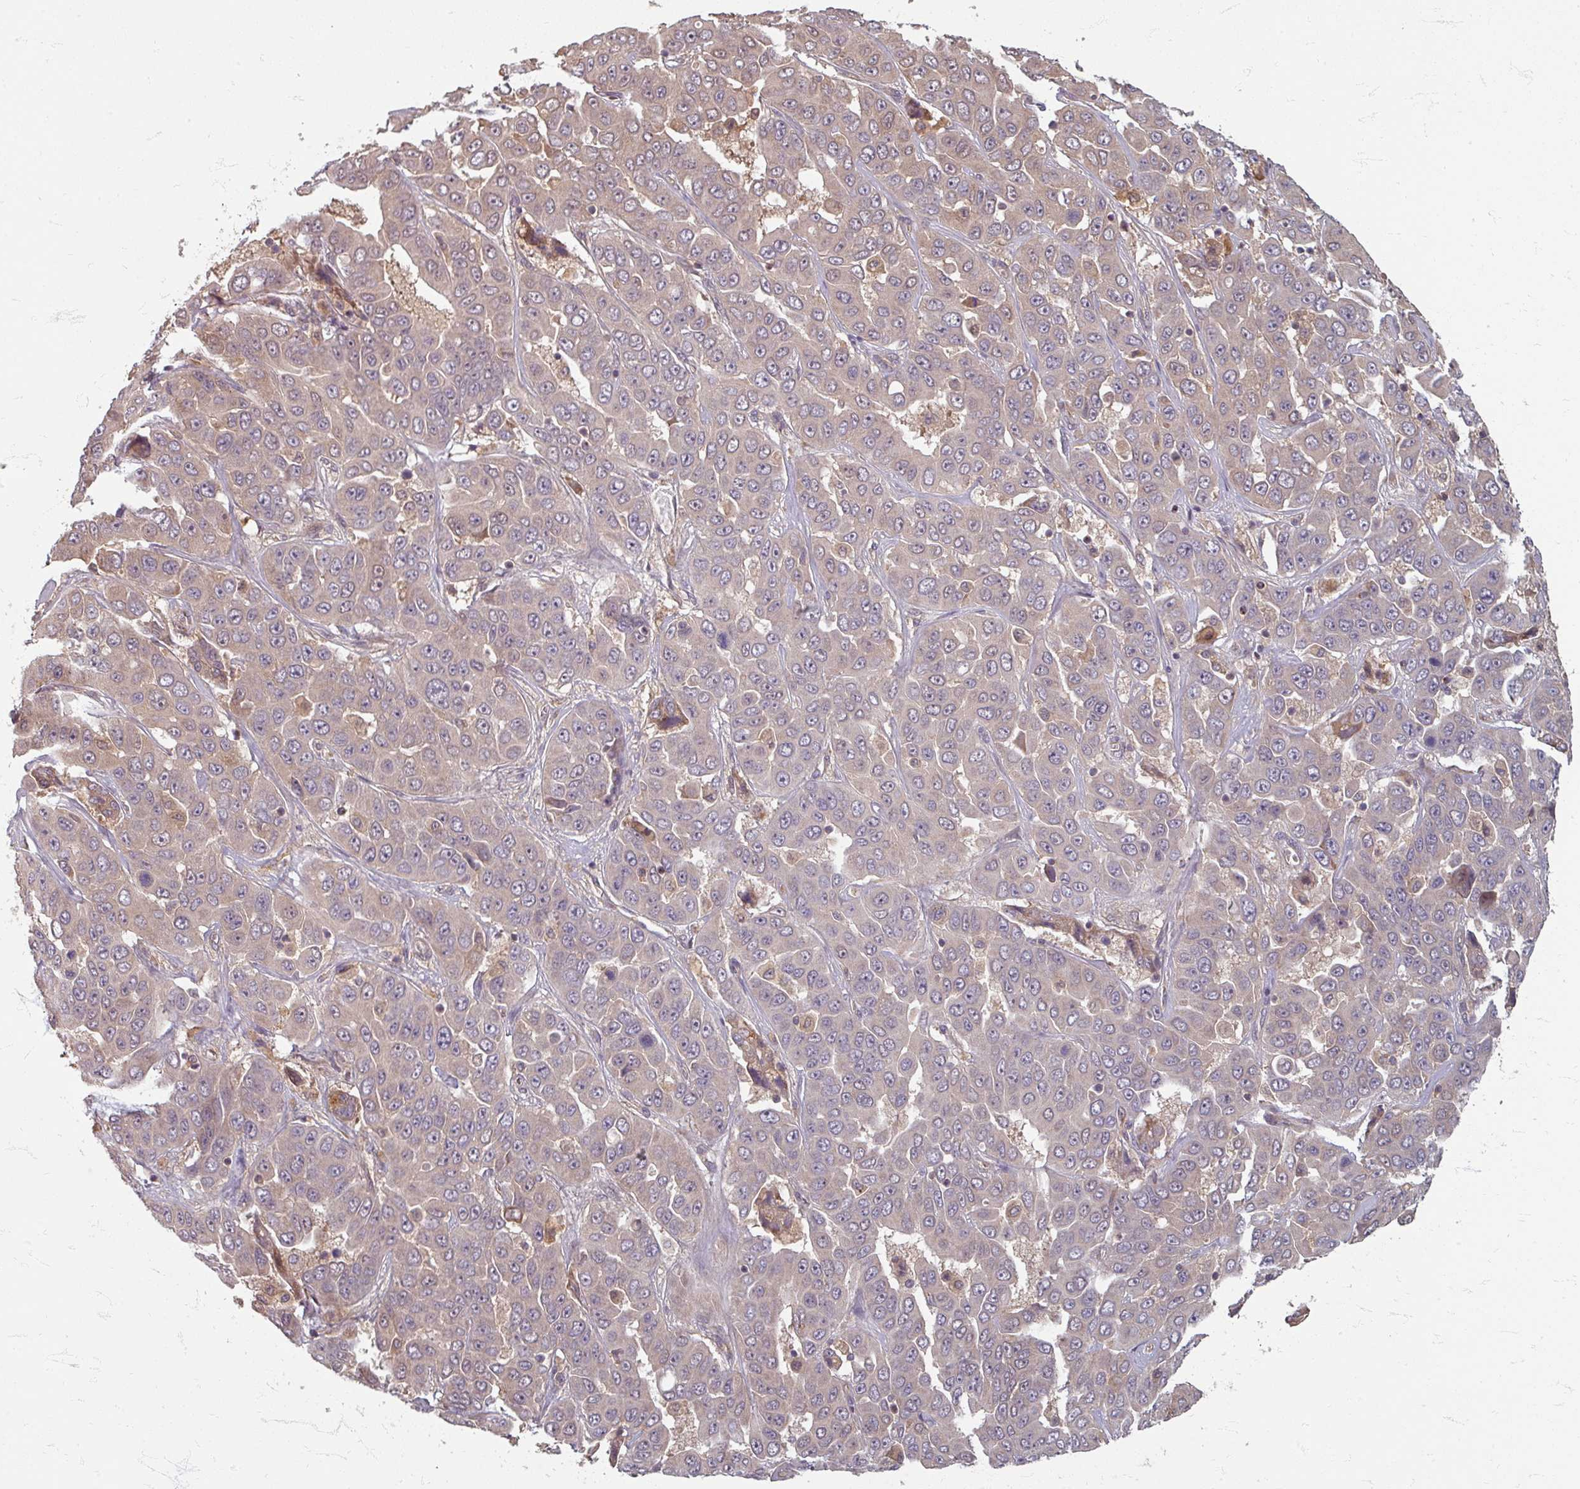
{"staining": {"intensity": "weak", "quantity": "<25%", "location": "cytoplasmic/membranous"}, "tissue": "liver cancer", "cell_type": "Tumor cells", "image_type": "cancer", "snomed": [{"axis": "morphology", "description": "Cholangiocarcinoma"}, {"axis": "topography", "description": "Liver"}], "caption": "Tumor cells are negative for brown protein staining in liver cholangiocarcinoma.", "gene": "STAM", "patient": {"sex": "female", "age": 52}}